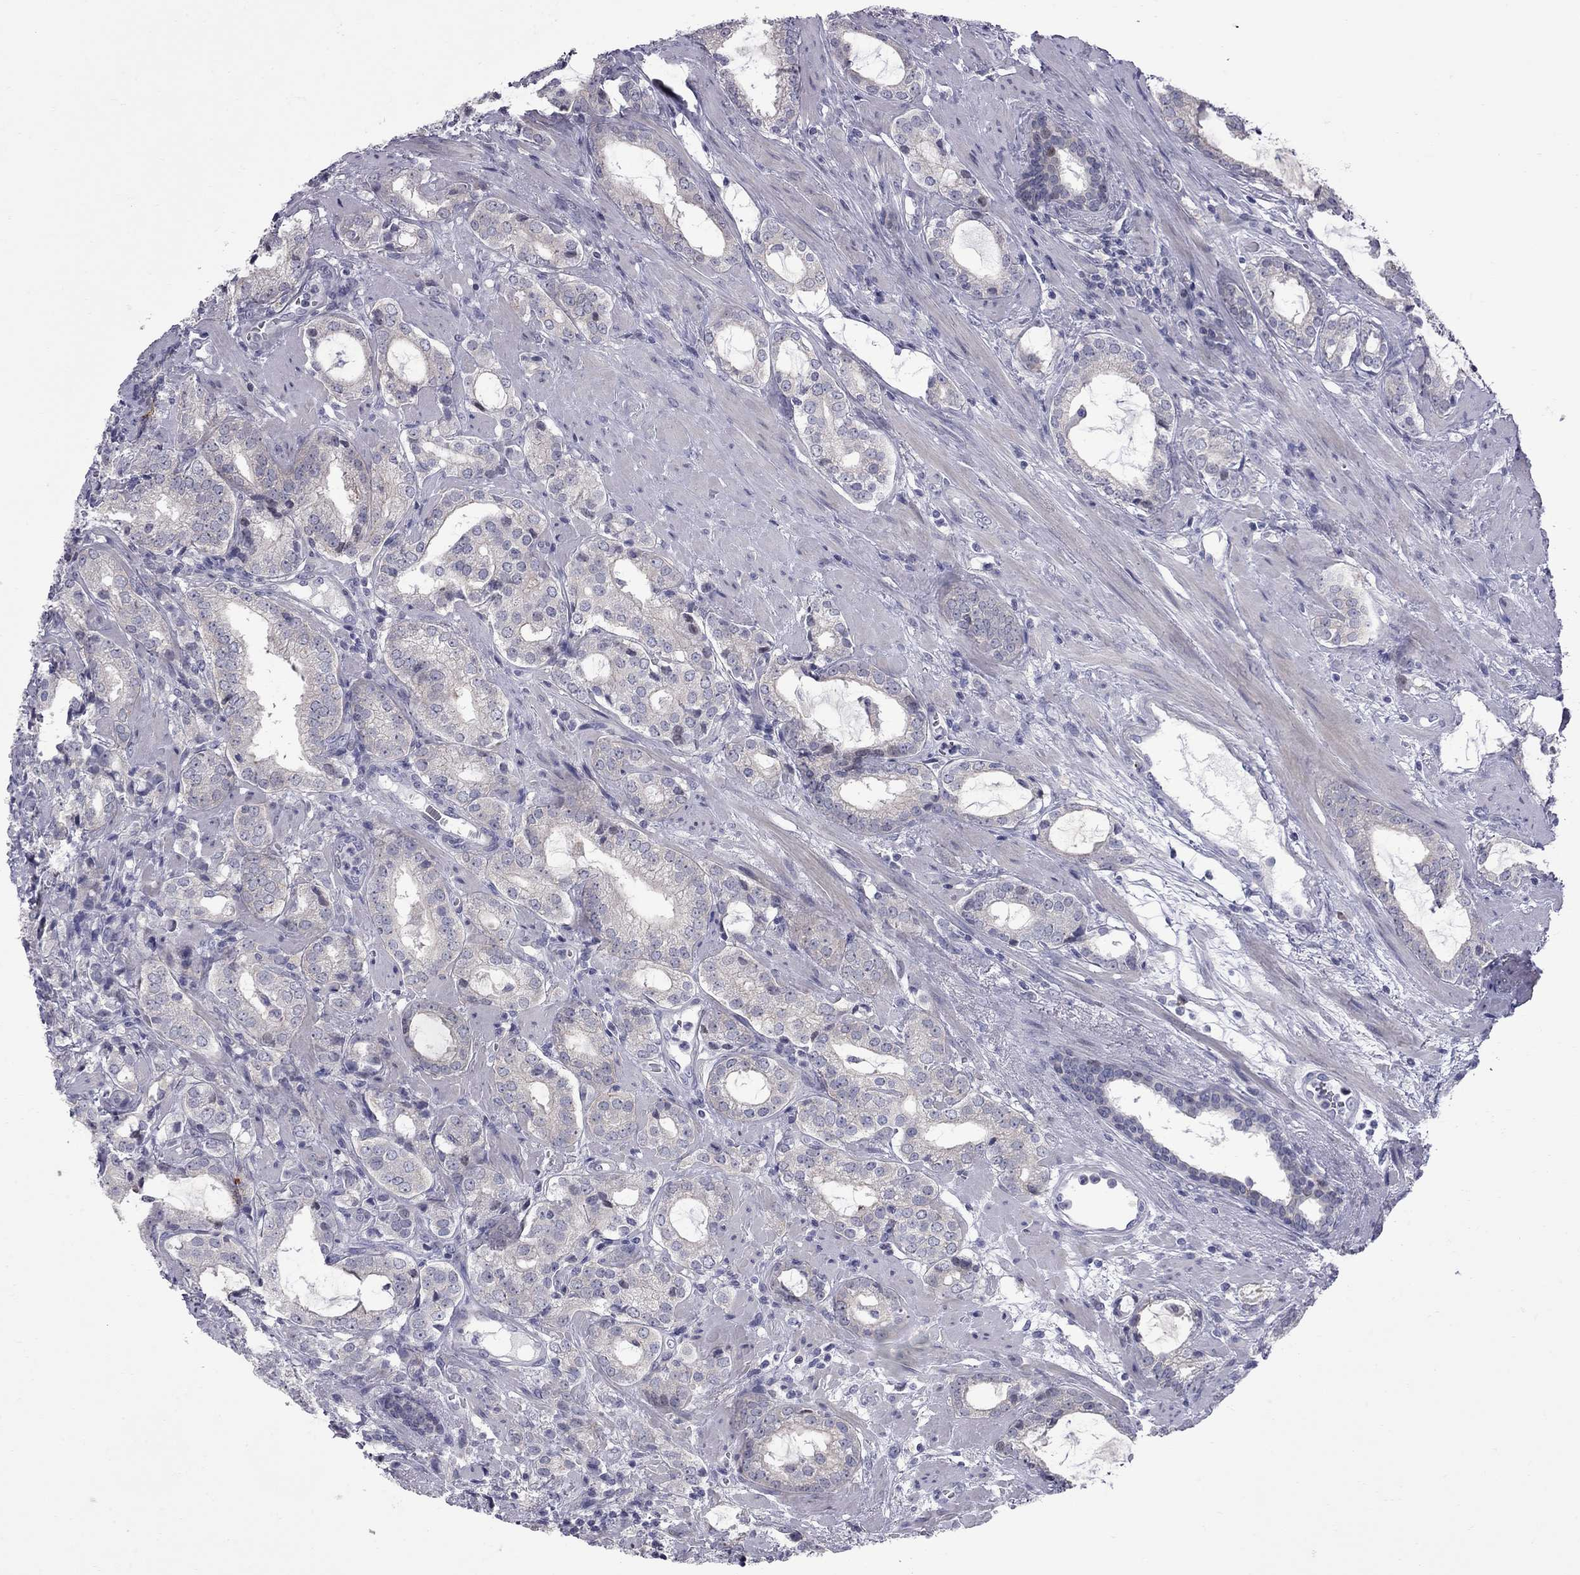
{"staining": {"intensity": "weak", "quantity": "<25%", "location": "cytoplasmic/membranous"}, "tissue": "prostate cancer", "cell_type": "Tumor cells", "image_type": "cancer", "snomed": [{"axis": "morphology", "description": "Adenocarcinoma, NOS"}, {"axis": "topography", "description": "Prostate"}], "caption": "Immunohistochemistry micrograph of prostate cancer (adenocarcinoma) stained for a protein (brown), which reveals no expression in tumor cells.", "gene": "NRARP", "patient": {"sex": "male", "age": 66}}